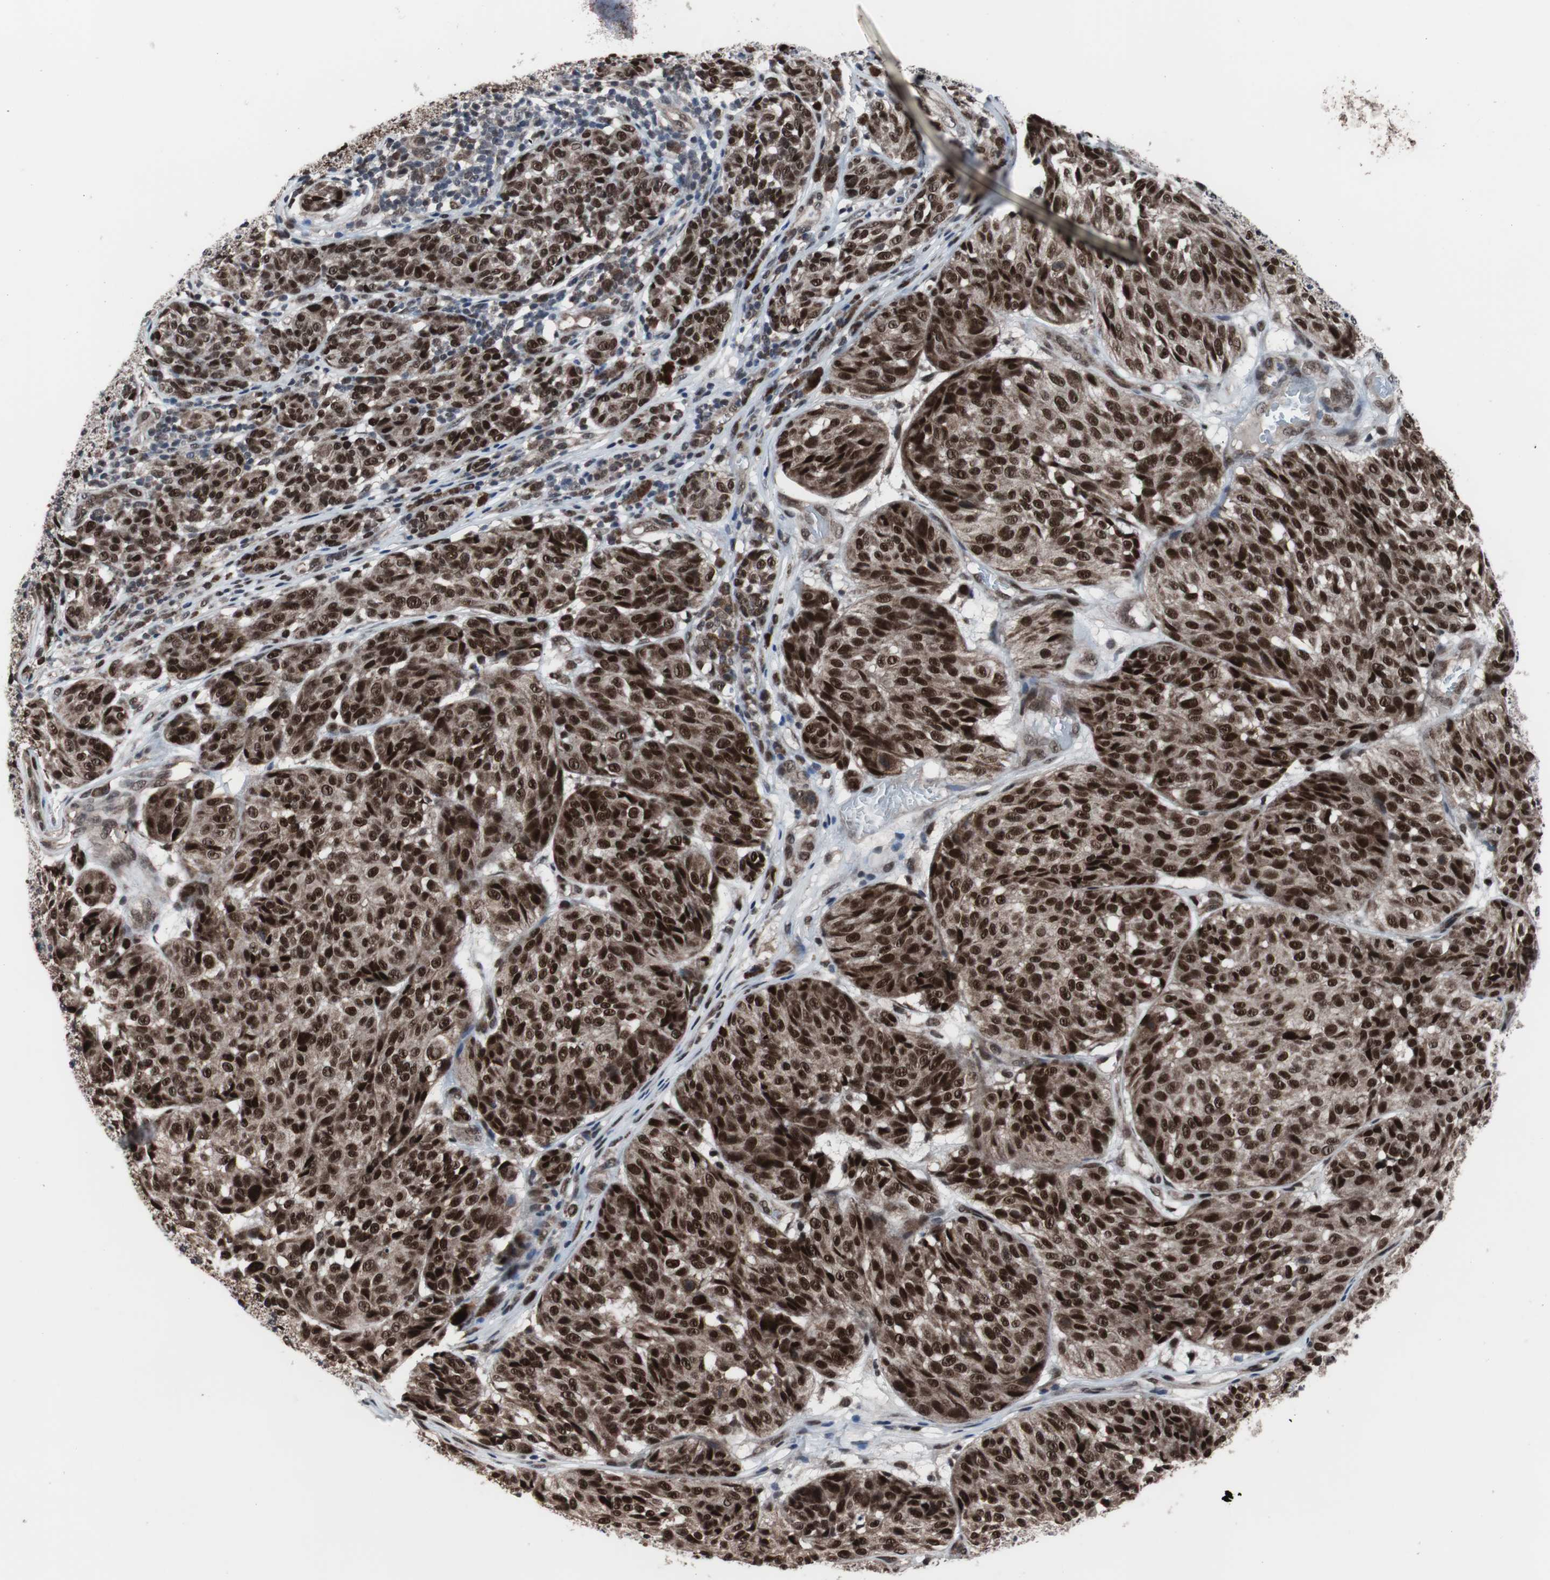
{"staining": {"intensity": "strong", "quantity": ">75%", "location": "cytoplasmic/membranous,nuclear"}, "tissue": "melanoma", "cell_type": "Tumor cells", "image_type": "cancer", "snomed": [{"axis": "morphology", "description": "Malignant melanoma, NOS"}, {"axis": "topography", "description": "Skin"}], "caption": "Protein expression analysis of melanoma displays strong cytoplasmic/membranous and nuclear expression in about >75% of tumor cells. Using DAB (3,3'-diaminobenzidine) (brown) and hematoxylin (blue) stains, captured at high magnification using brightfield microscopy.", "gene": "GTF2F2", "patient": {"sex": "female", "age": 46}}